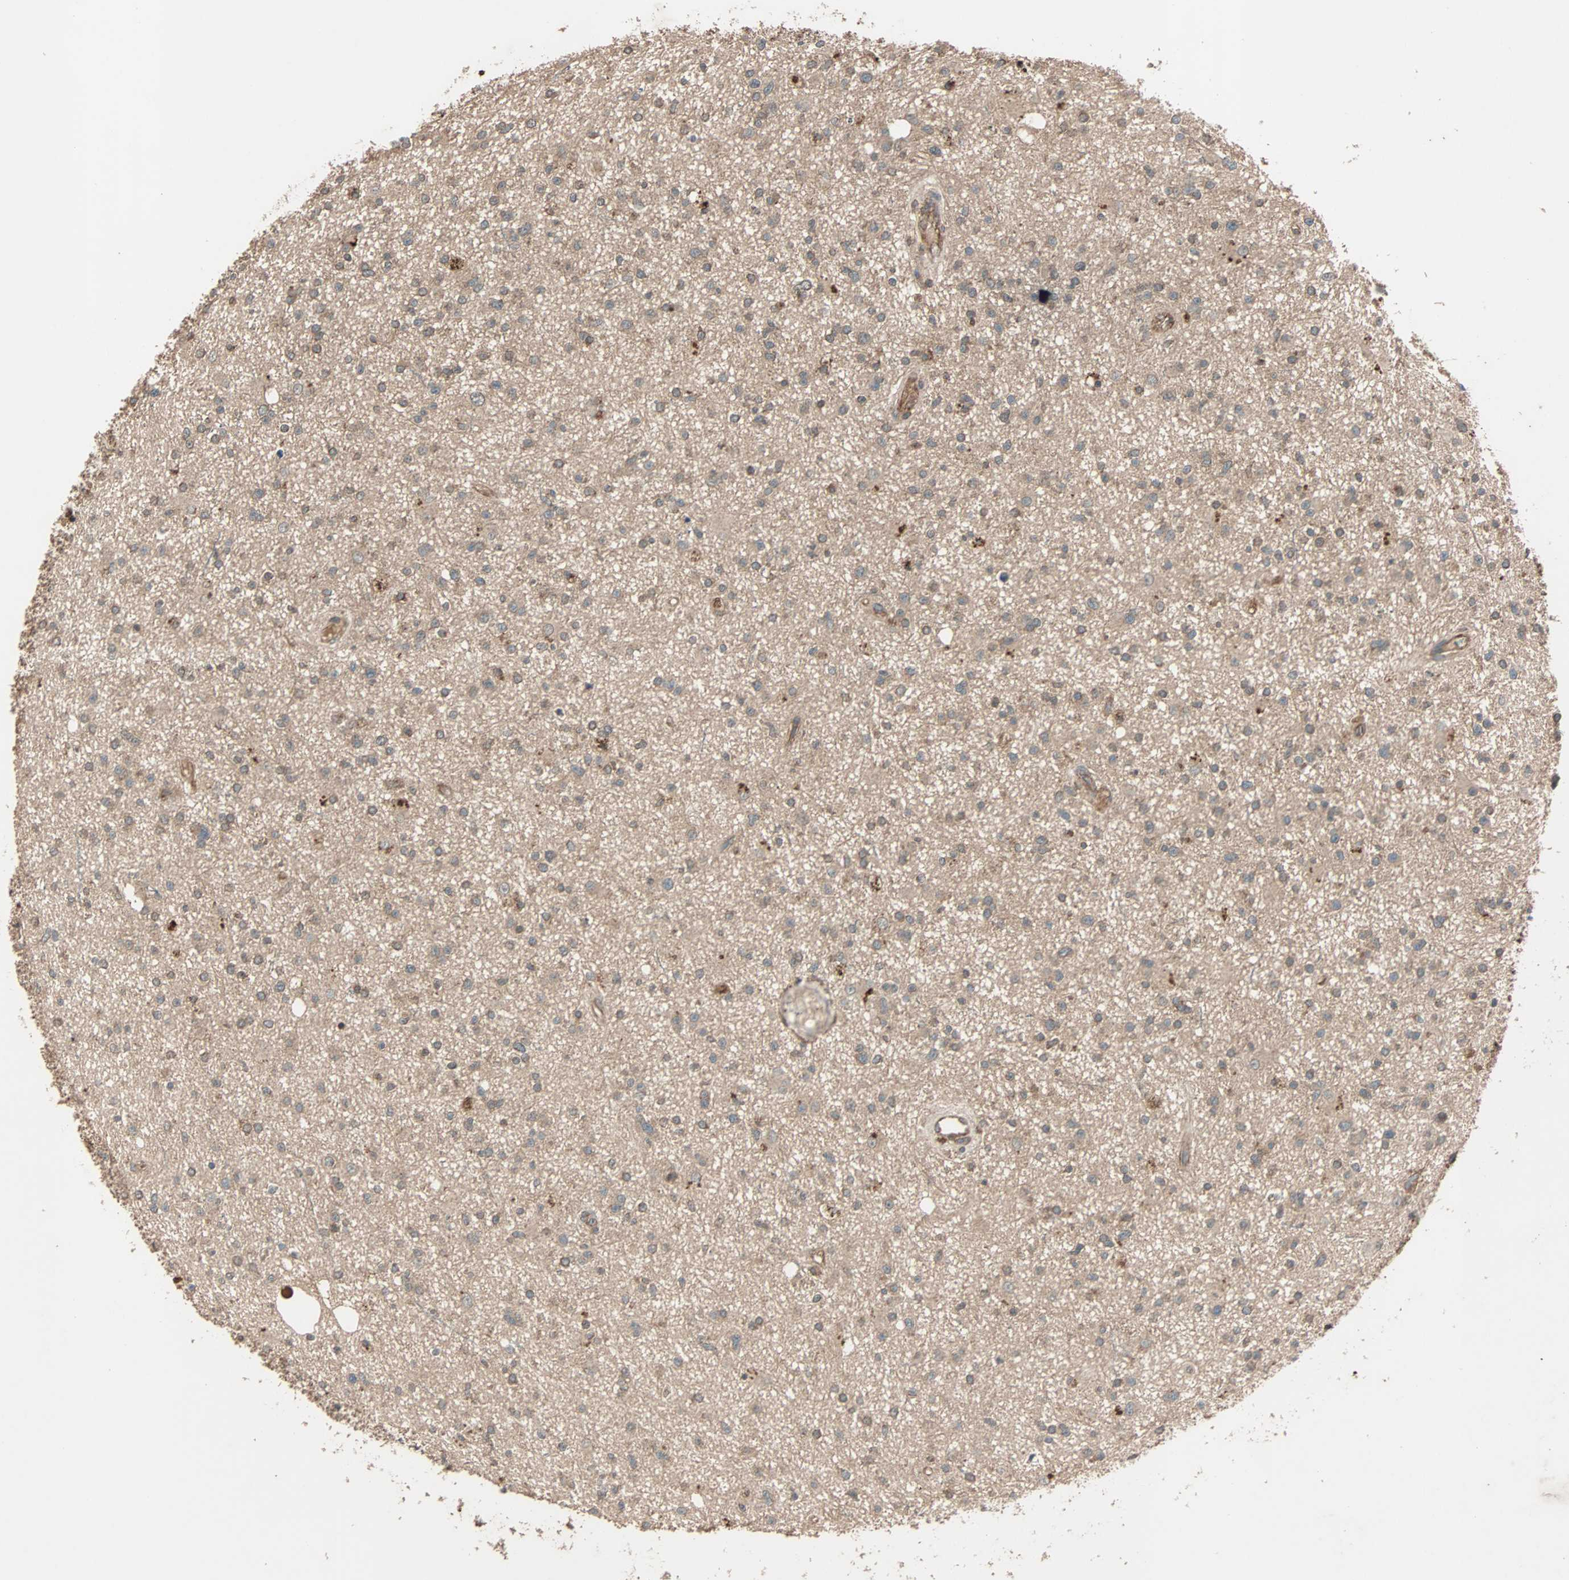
{"staining": {"intensity": "weak", "quantity": ">75%", "location": "cytoplasmic/membranous"}, "tissue": "glioma", "cell_type": "Tumor cells", "image_type": "cancer", "snomed": [{"axis": "morphology", "description": "Glioma, malignant, High grade"}, {"axis": "topography", "description": "Brain"}], "caption": "Immunohistochemical staining of glioma demonstrates low levels of weak cytoplasmic/membranous staining in approximately >75% of tumor cells. Immunohistochemistry stains the protein of interest in brown and the nuclei are stained blue.", "gene": "GCK", "patient": {"sex": "male", "age": 33}}